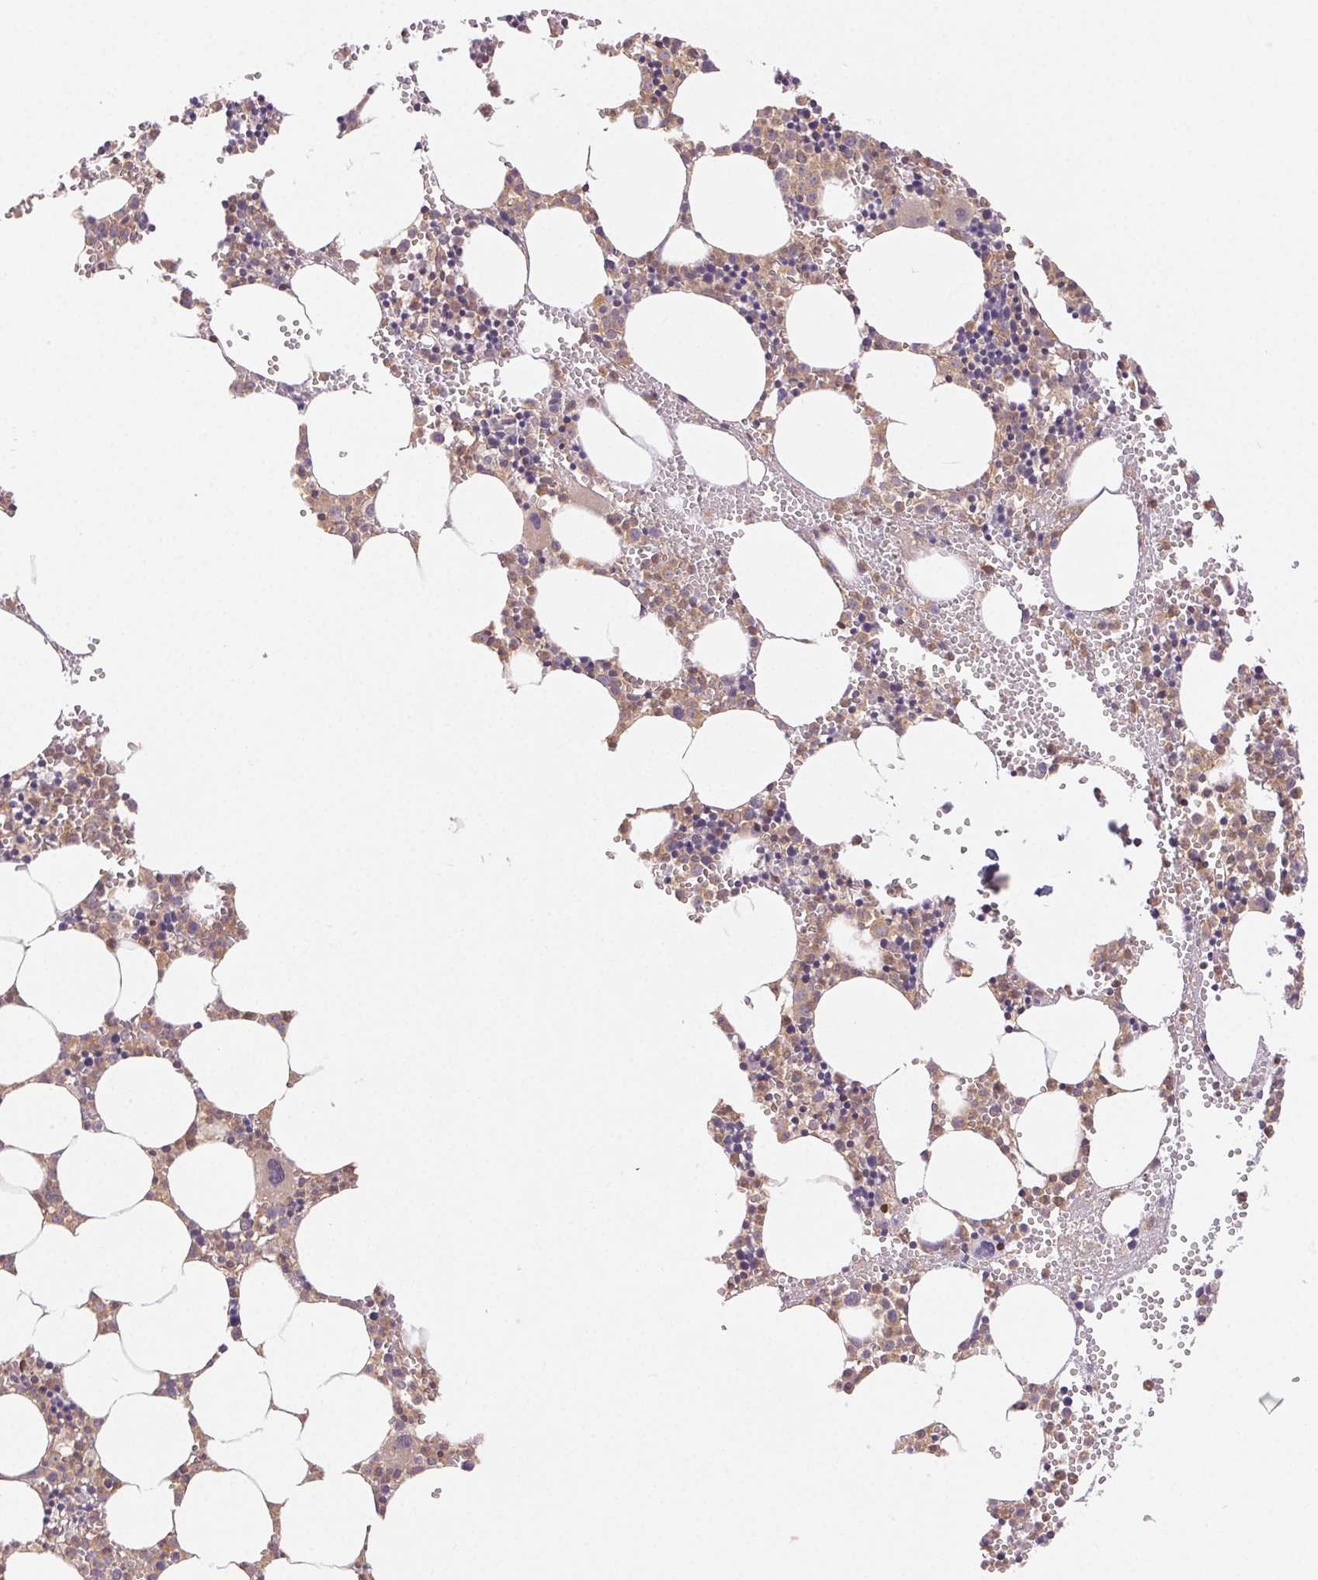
{"staining": {"intensity": "moderate", "quantity": "25%-75%", "location": "cytoplasmic/membranous"}, "tissue": "bone marrow", "cell_type": "Hematopoietic cells", "image_type": "normal", "snomed": [{"axis": "morphology", "description": "Normal tissue, NOS"}, {"axis": "topography", "description": "Bone marrow"}], "caption": "A brown stain highlights moderate cytoplasmic/membranous staining of a protein in hematopoietic cells of benign human bone marrow.", "gene": "GDI1", "patient": {"sex": "male", "age": 89}}